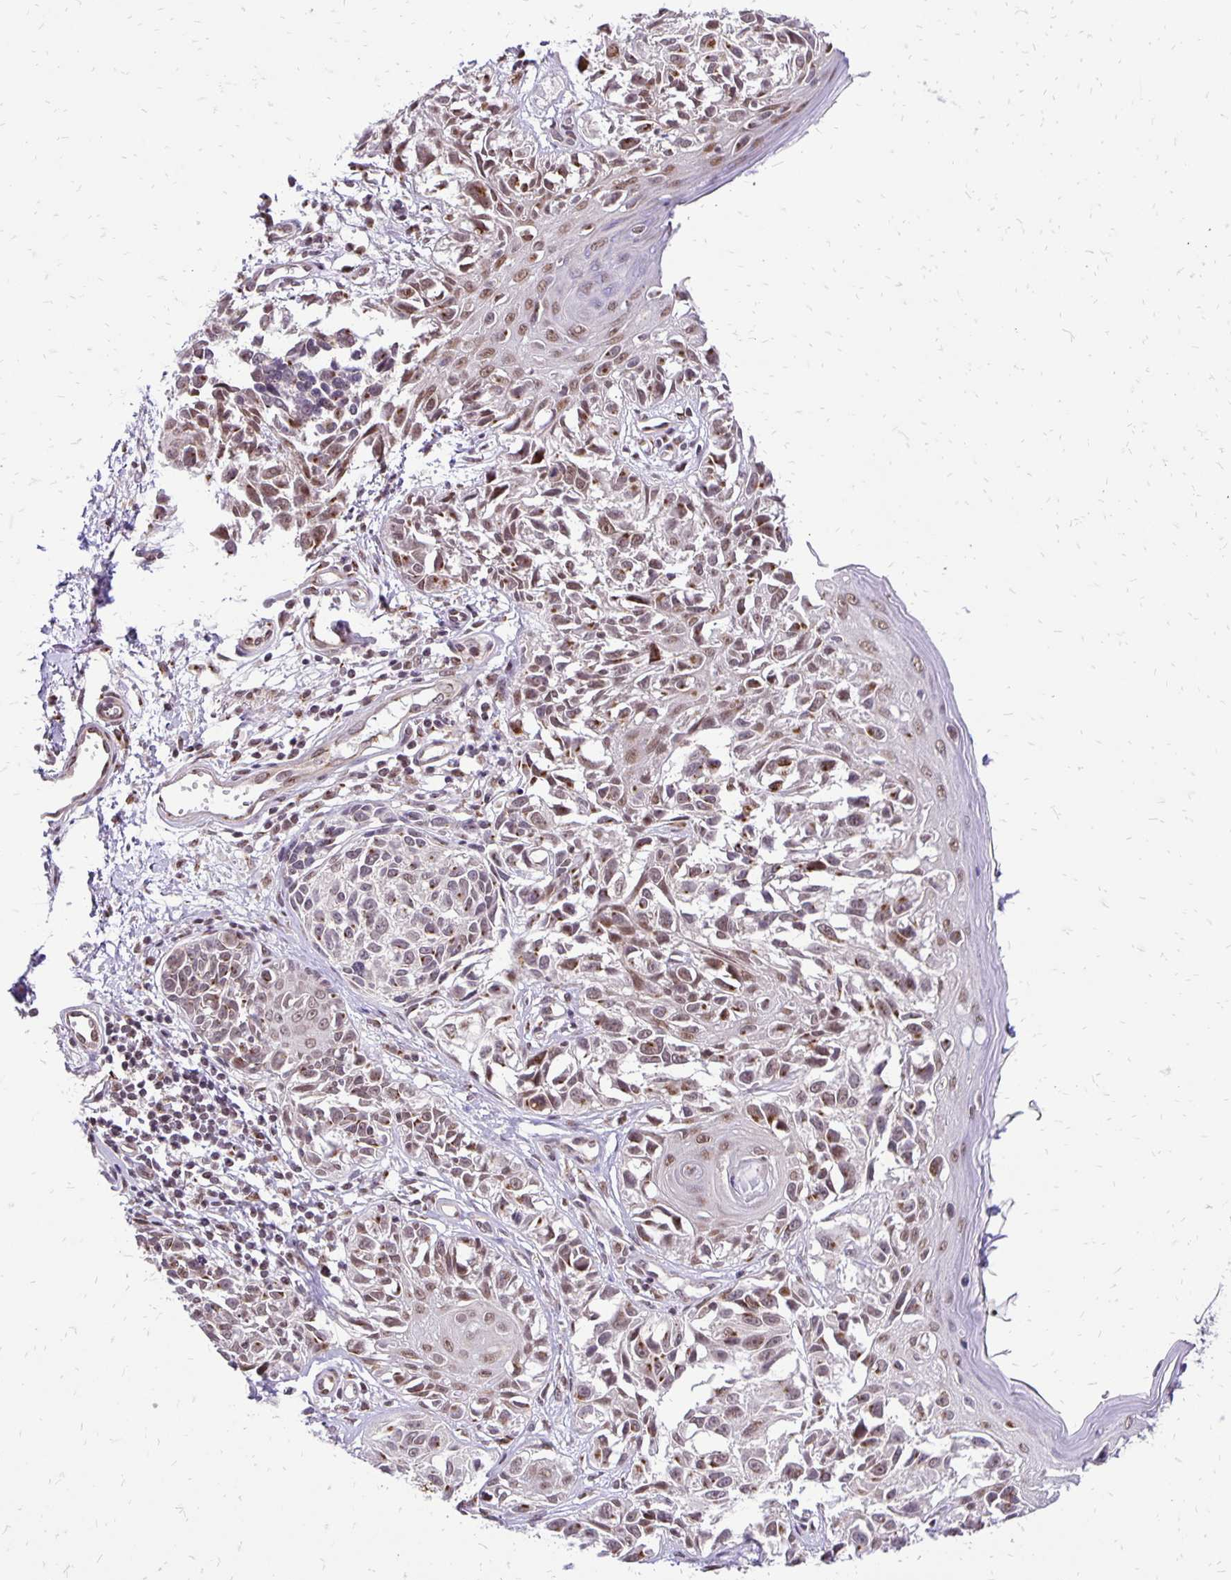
{"staining": {"intensity": "weak", "quantity": ">75%", "location": "cytoplasmic/membranous"}, "tissue": "melanoma", "cell_type": "Tumor cells", "image_type": "cancer", "snomed": [{"axis": "morphology", "description": "Malignant melanoma, NOS"}, {"axis": "topography", "description": "Skin"}], "caption": "Tumor cells demonstrate low levels of weak cytoplasmic/membranous positivity in about >75% of cells in human melanoma.", "gene": "GOLGA5", "patient": {"sex": "male", "age": 73}}